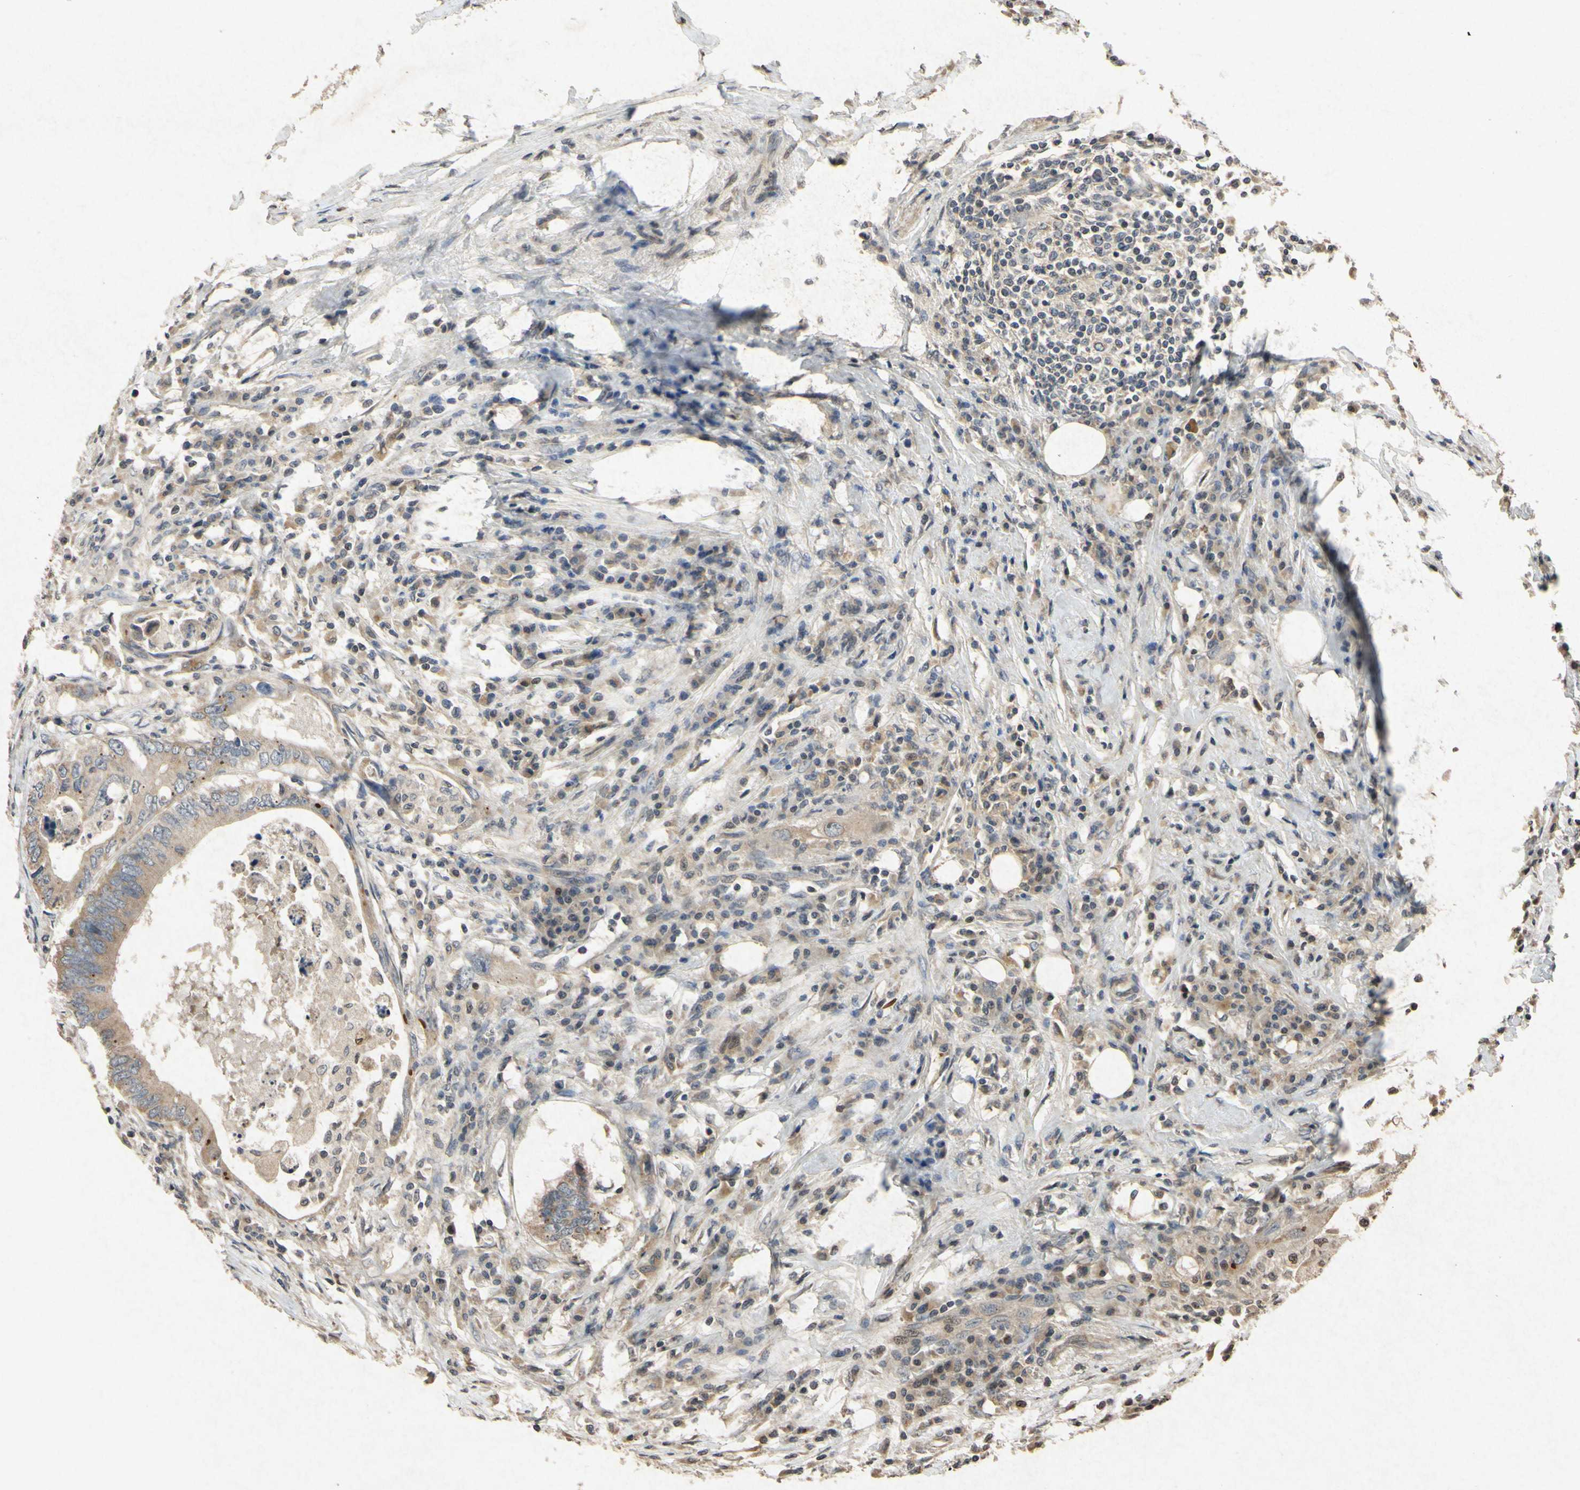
{"staining": {"intensity": "weak", "quantity": ">75%", "location": "cytoplasmic/membranous"}, "tissue": "colorectal cancer", "cell_type": "Tumor cells", "image_type": "cancer", "snomed": [{"axis": "morphology", "description": "Adenocarcinoma, NOS"}, {"axis": "topography", "description": "Colon"}], "caption": "A brown stain shows weak cytoplasmic/membranous staining of a protein in human adenocarcinoma (colorectal) tumor cells. (IHC, brightfield microscopy, high magnification).", "gene": "ATP6V1H", "patient": {"sex": "male", "age": 71}}